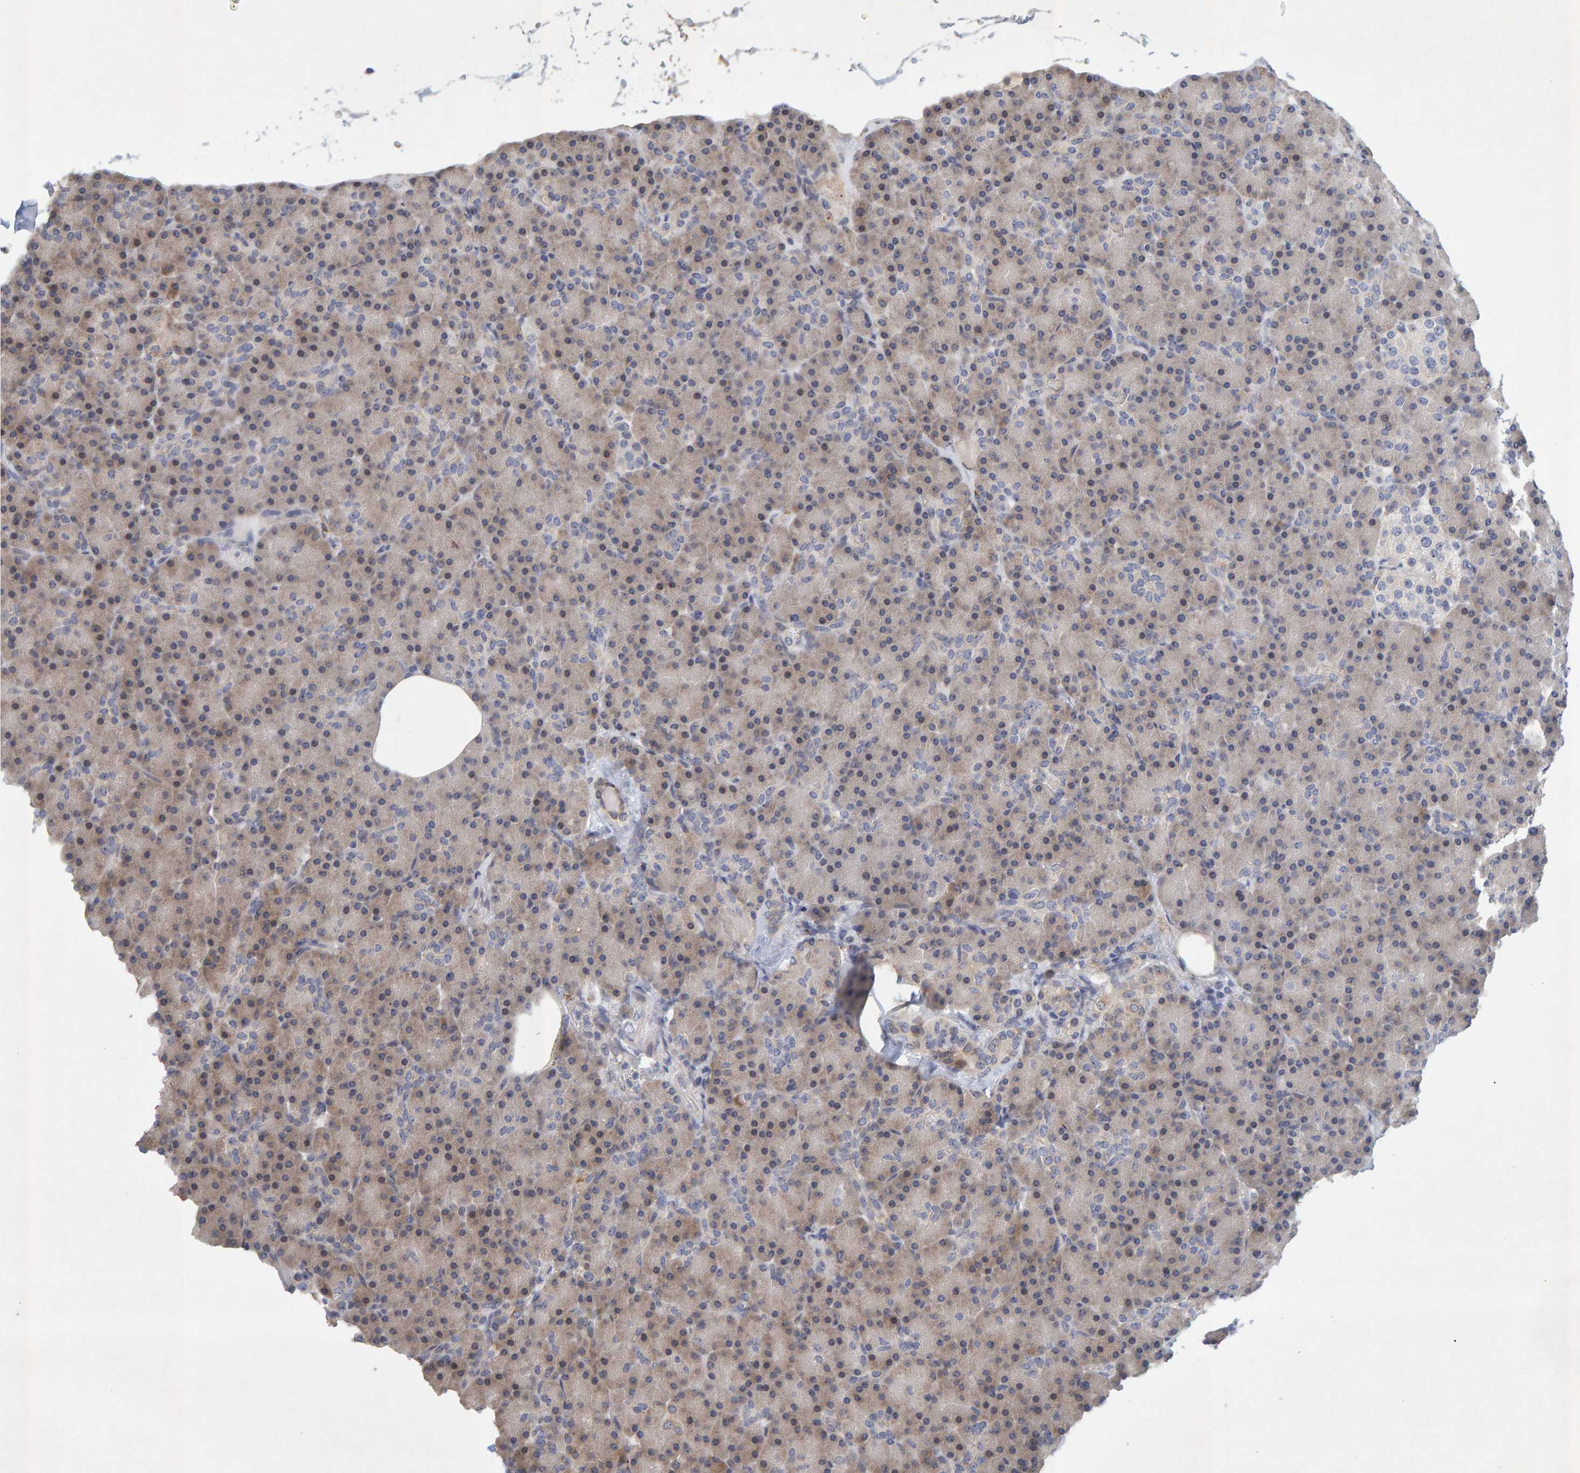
{"staining": {"intensity": "weak", "quantity": "25%-75%", "location": "cytoplasmic/membranous"}, "tissue": "pancreas", "cell_type": "Exocrine glandular cells", "image_type": "normal", "snomed": [{"axis": "morphology", "description": "Normal tissue, NOS"}, {"axis": "topography", "description": "Pancreas"}], "caption": "A low amount of weak cytoplasmic/membranous positivity is identified in approximately 25%-75% of exocrine glandular cells in benign pancreas. Nuclei are stained in blue.", "gene": "ZNF77", "patient": {"sex": "female", "age": 43}}